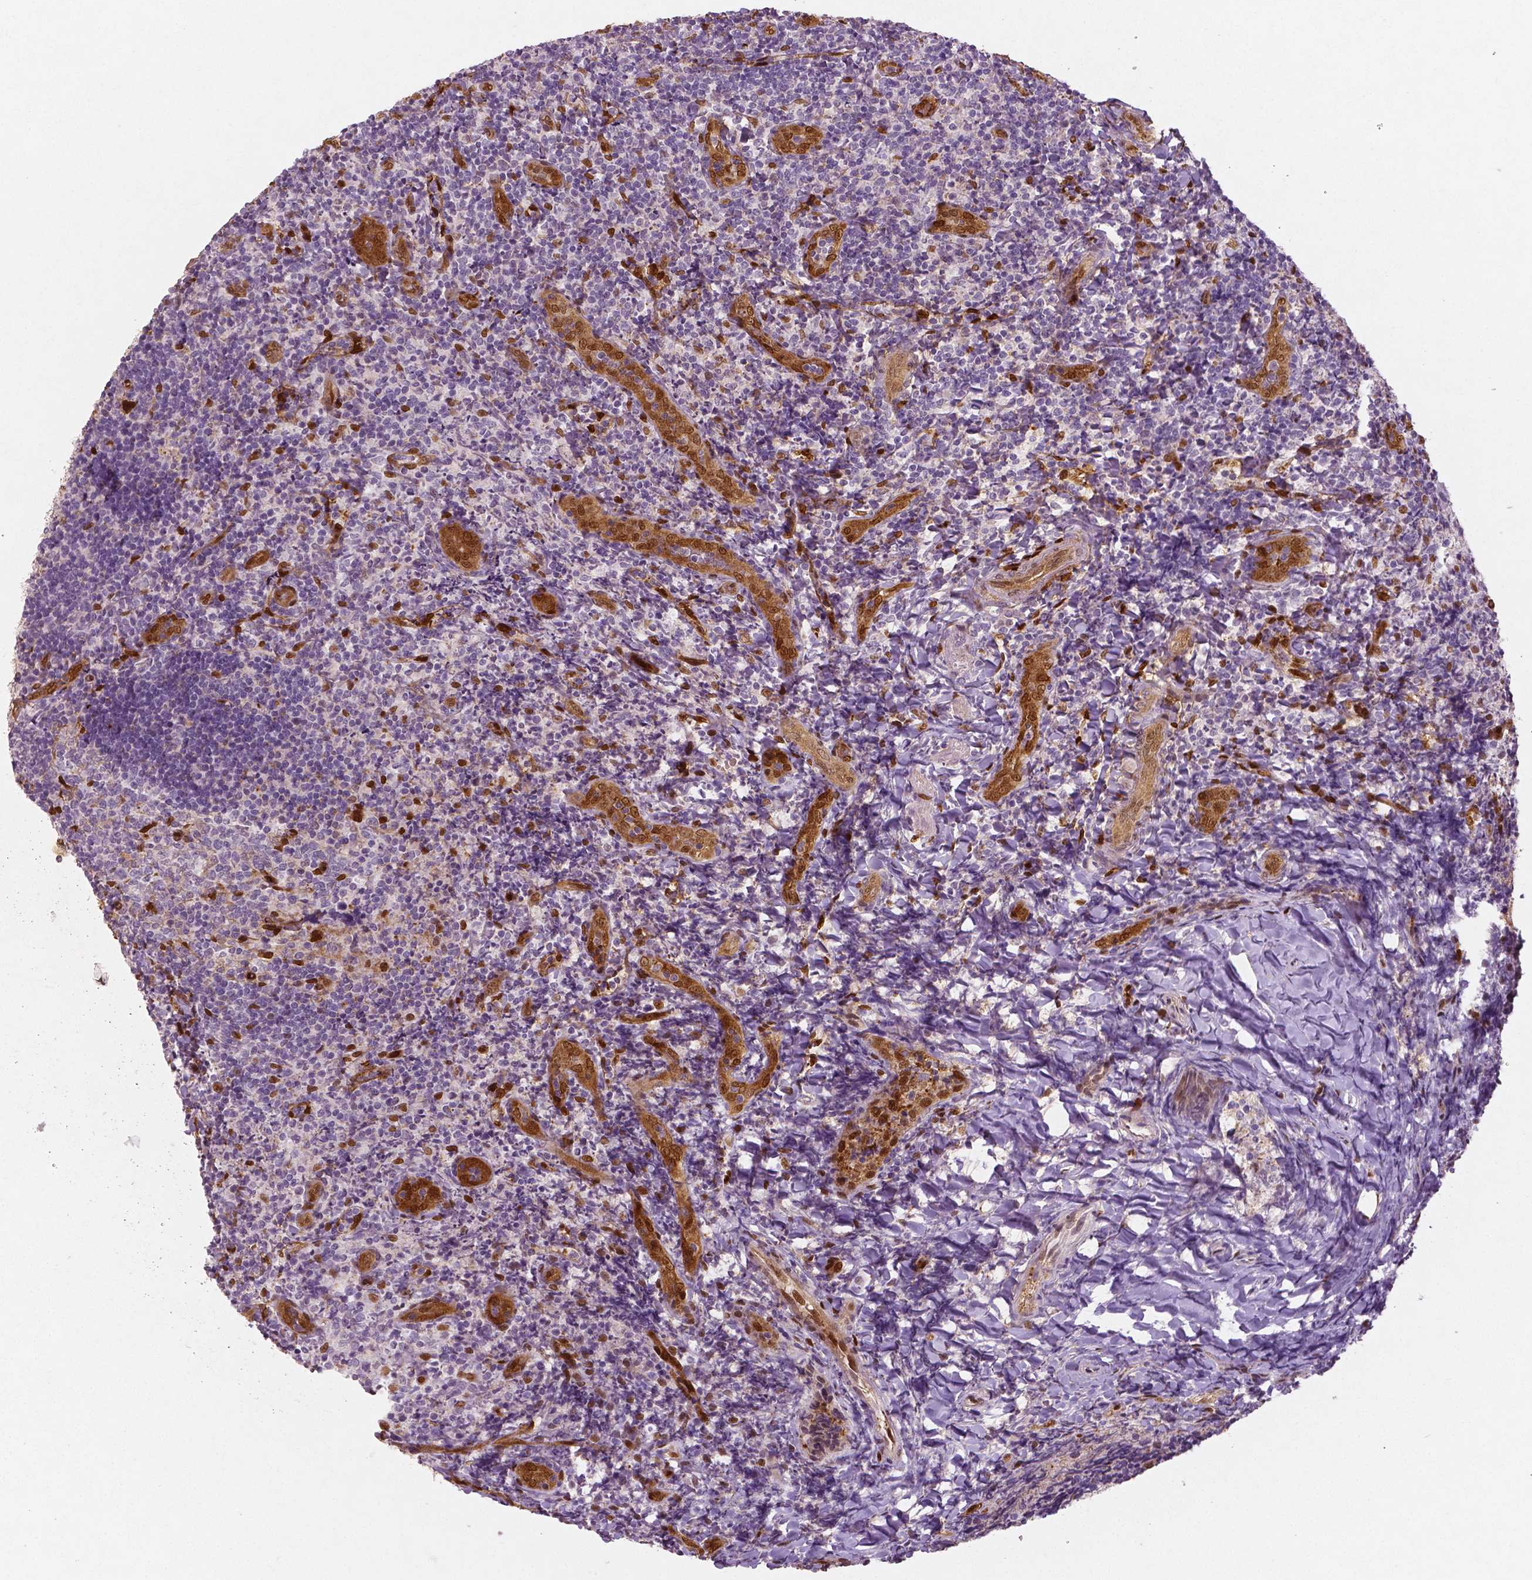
{"staining": {"intensity": "moderate", "quantity": "<25%", "location": "nuclear"}, "tissue": "tonsil", "cell_type": "Germinal center cells", "image_type": "normal", "snomed": [{"axis": "morphology", "description": "Normal tissue, NOS"}, {"axis": "topography", "description": "Tonsil"}], "caption": "Moderate nuclear positivity for a protein is identified in approximately <25% of germinal center cells of normal tonsil using immunohistochemistry (IHC).", "gene": "WWTR1", "patient": {"sex": "female", "age": 10}}